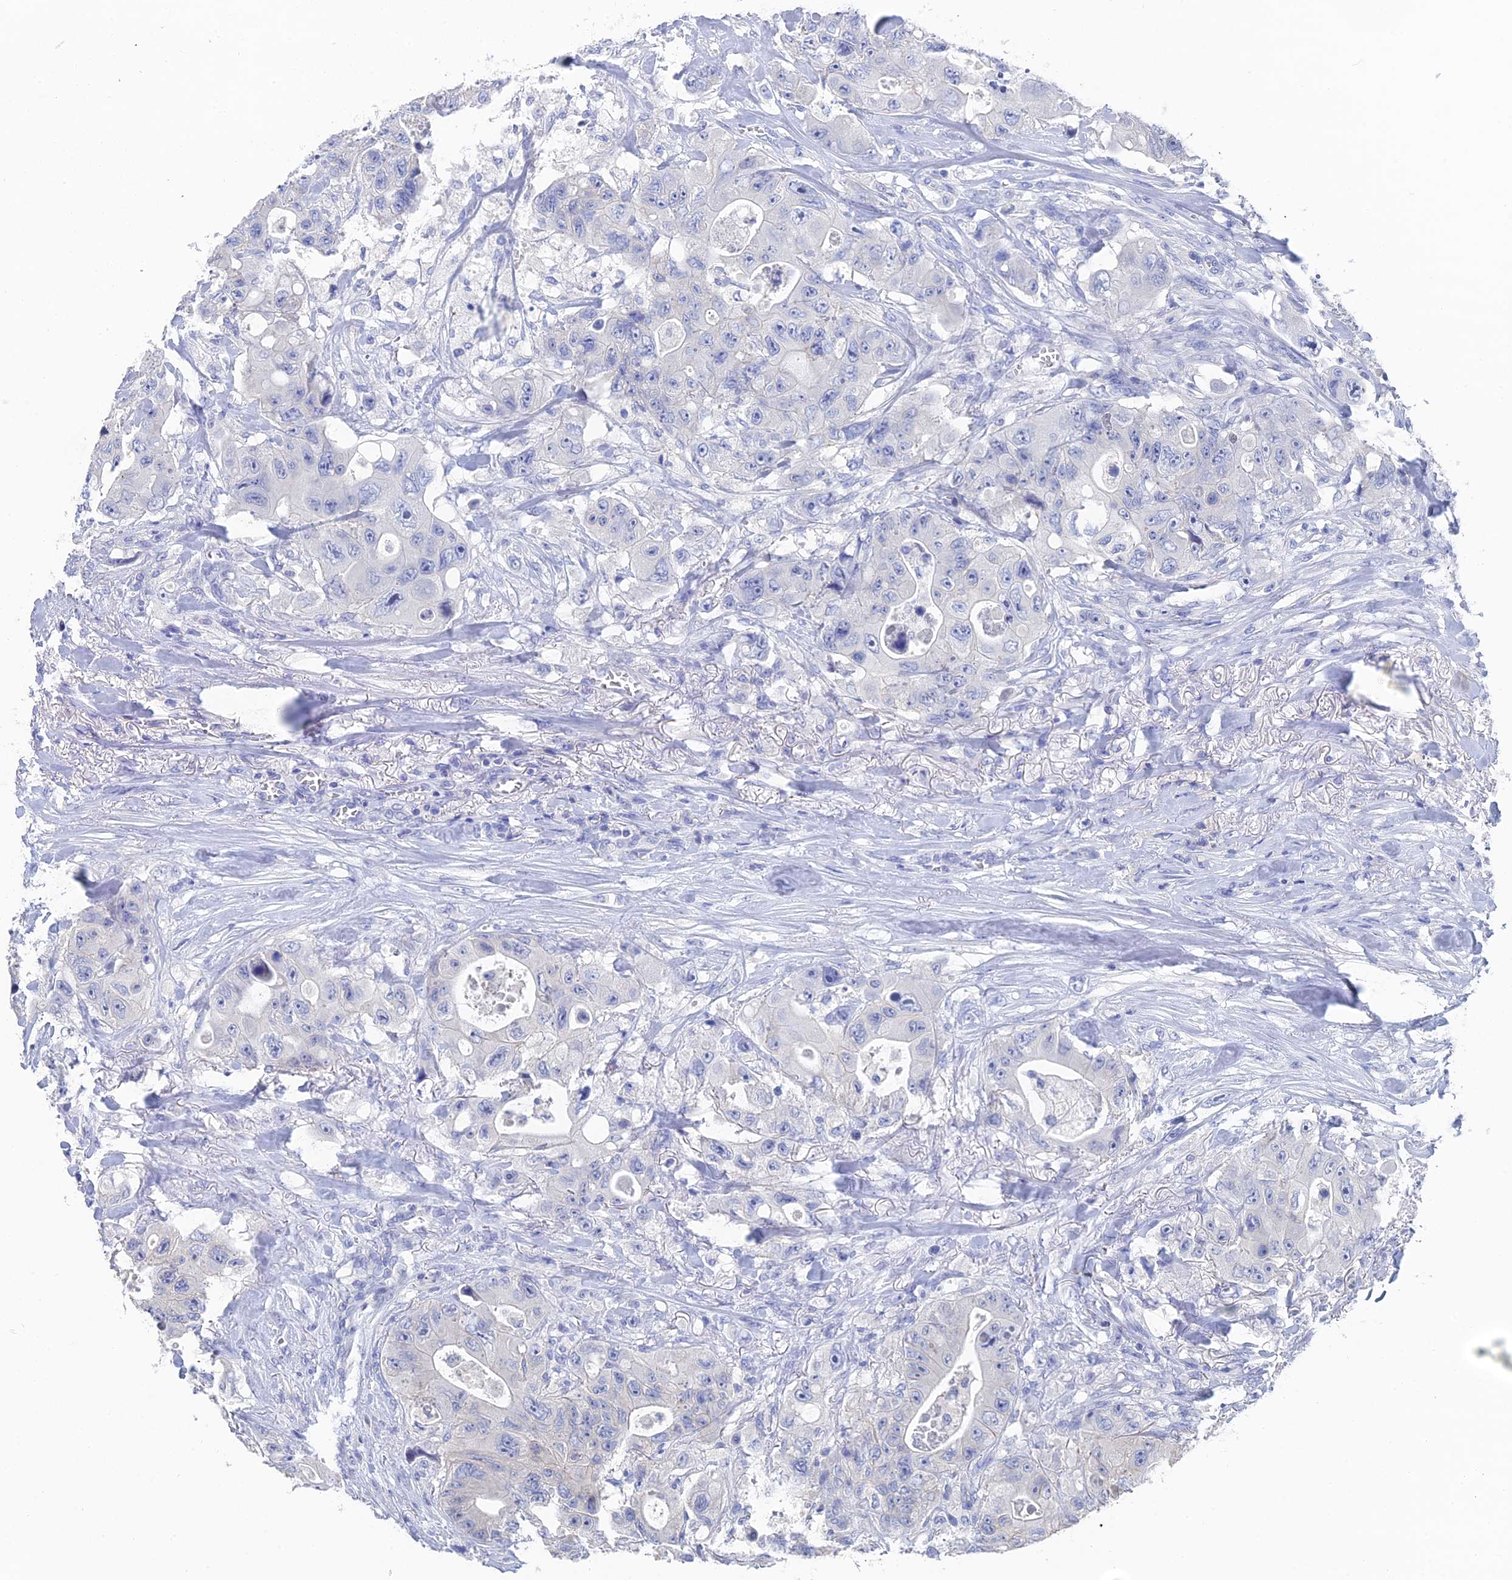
{"staining": {"intensity": "negative", "quantity": "none", "location": "none"}, "tissue": "colorectal cancer", "cell_type": "Tumor cells", "image_type": "cancer", "snomed": [{"axis": "morphology", "description": "Adenocarcinoma, NOS"}, {"axis": "topography", "description": "Colon"}], "caption": "Tumor cells are negative for brown protein staining in adenocarcinoma (colorectal). The staining was performed using DAB to visualize the protein expression in brown, while the nuclei were stained in blue with hematoxylin (Magnification: 20x).", "gene": "GFAP", "patient": {"sex": "female", "age": 46}}